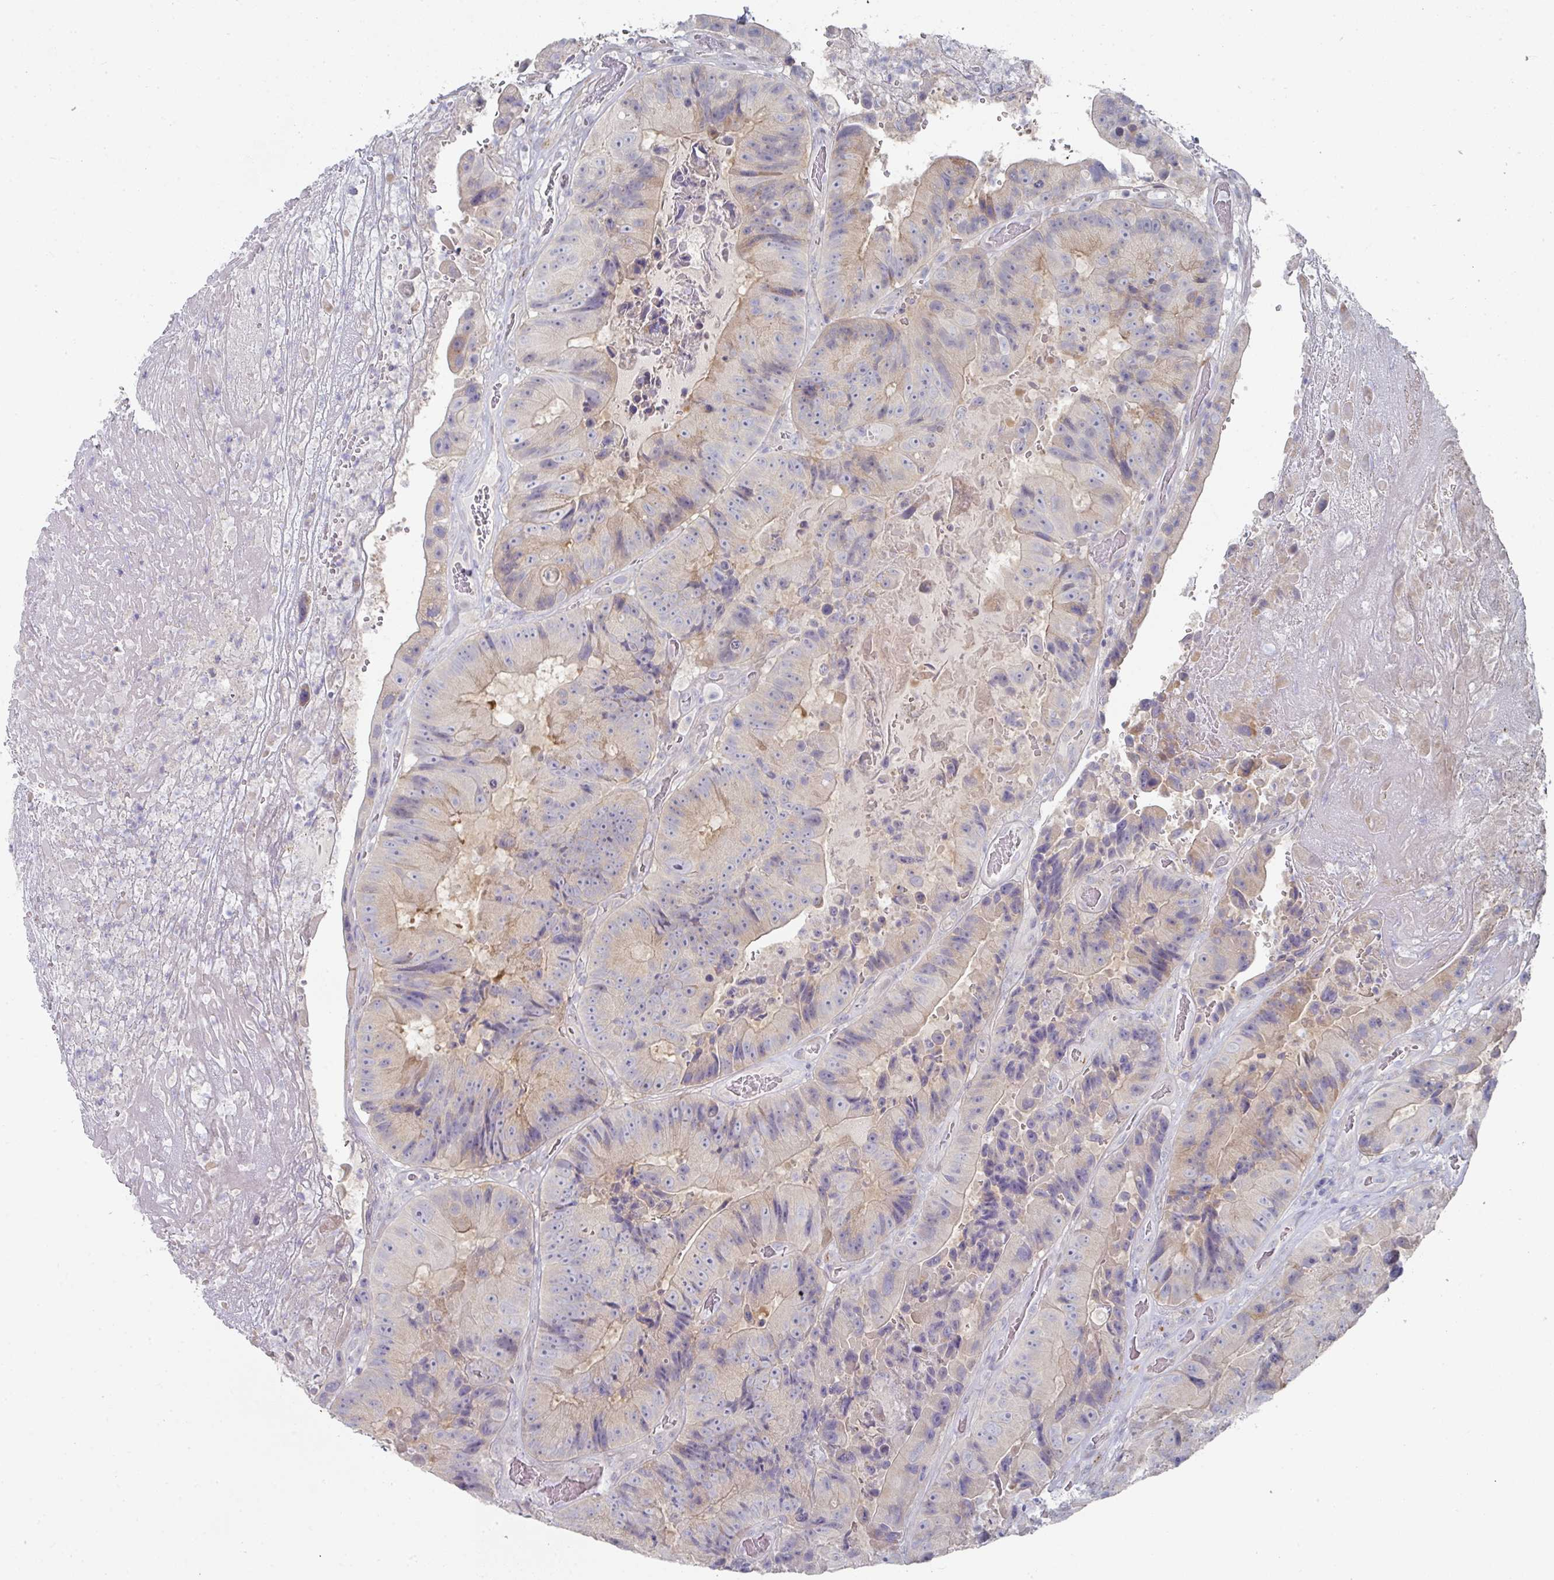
{"staining": {"intensity": "weak", "quantity": "25%-75%", "location": "cytoplasmic/membranous"}, "tissue": "colorectal cancer", "cell_type": "Tumor cells", "image_type": "cancer", "snomed": [{"axis": "morphology", "description": "Adenocarcinoma, NOS"}, {"axis": "topography", "description": "Colon"}], "caption": "Colorectal adenocarcinoma stained for a protein (brown) exhibits weak cytoplasmic/membranous positive positivity in approximately 25%-75% of tumor cells.", "gene": "NT5C1A", "patient": {"sex": "female", "age": 86}}